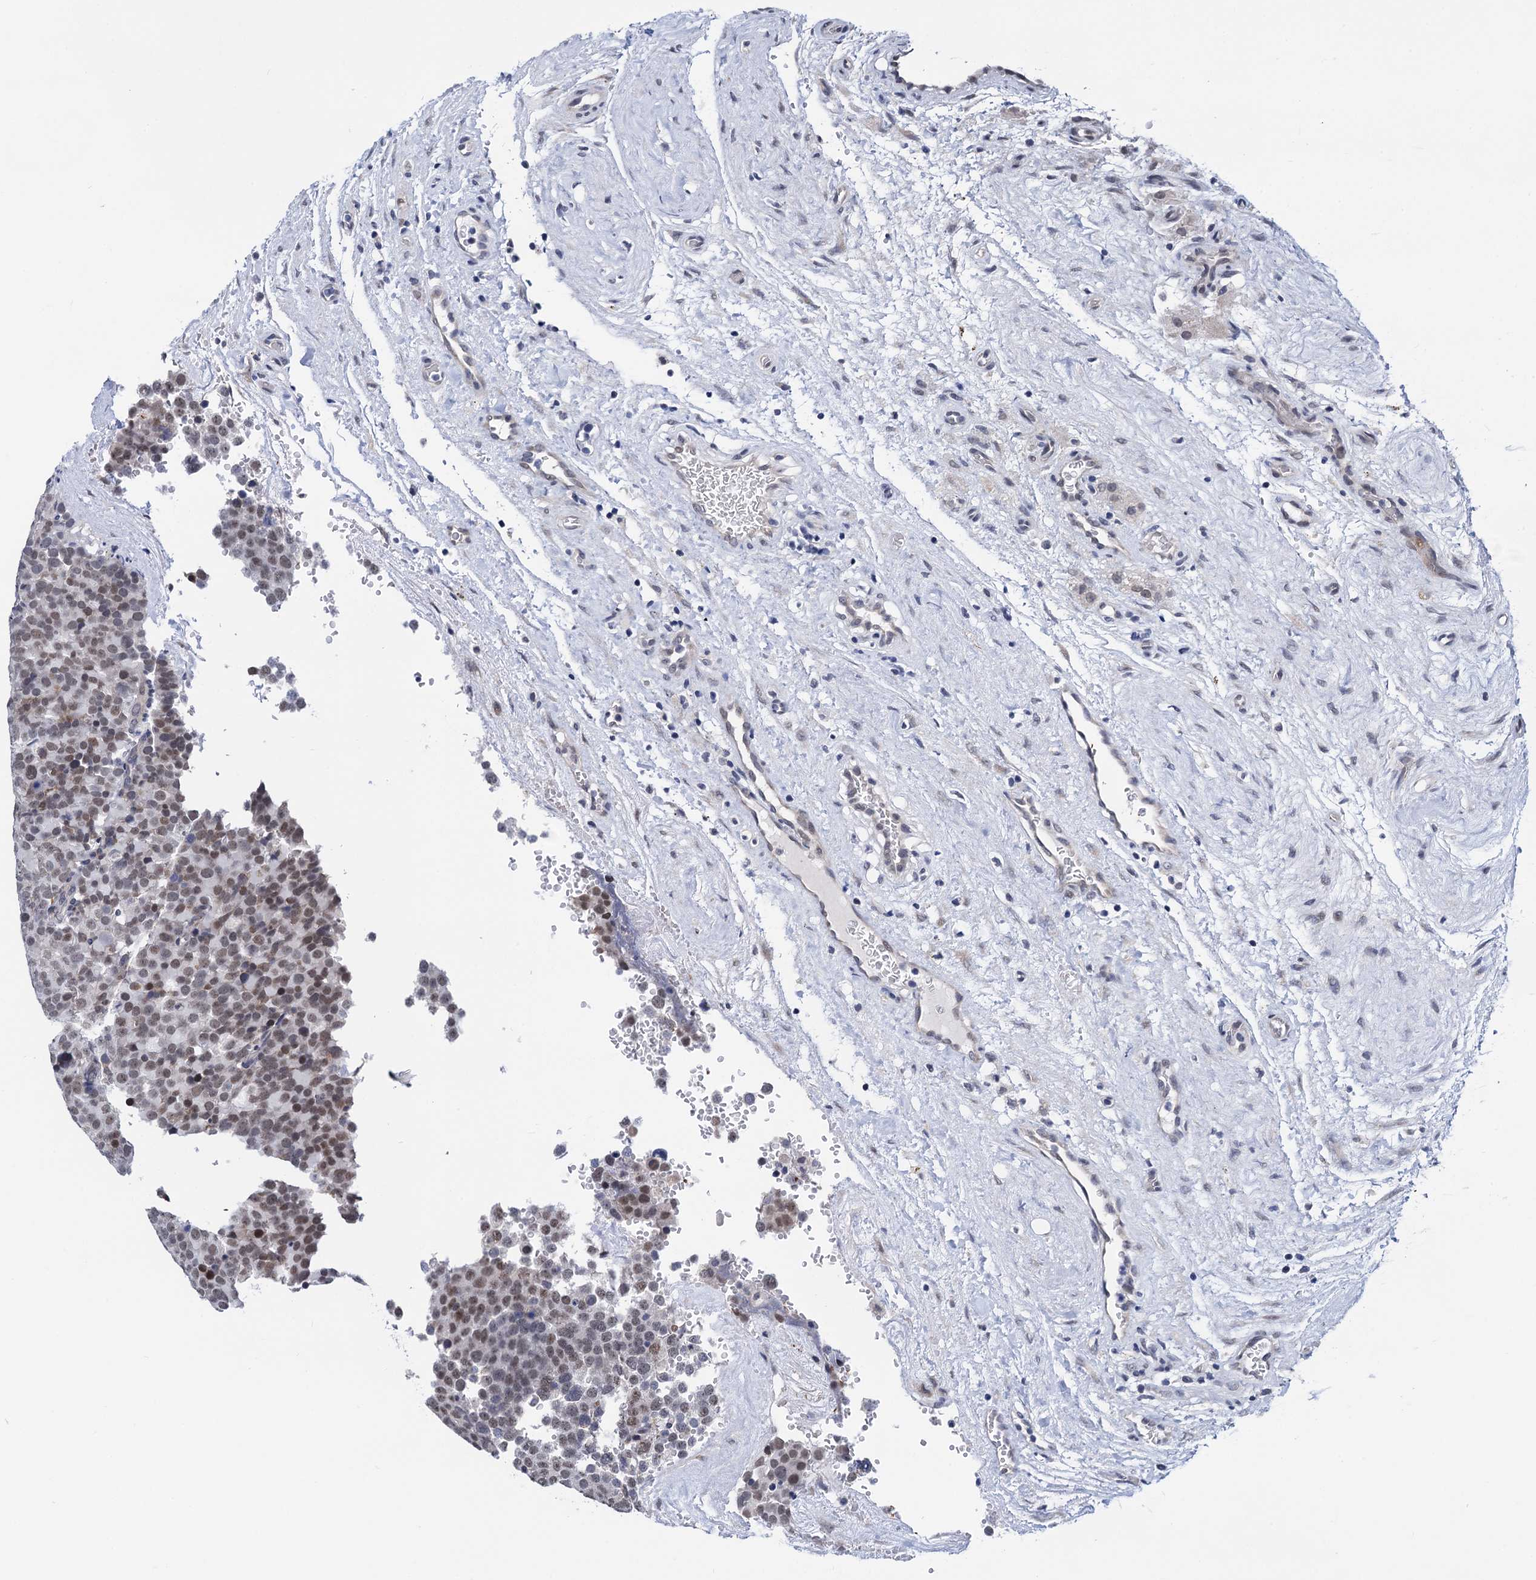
{"staining": {"intensity": "moderate", "quantity": ">75%", "location": "nuclear"}, "tissue": "testis cancer", "cell_type": "Tumor cells", "image_type": "cancer", "snomed": [{"axis": "morphology", "description": "Seminoma, NOS"}, {"axis": "topography", "description": "Testis"}], "caption": "Protein positivity by immunohistochemistry reveals moderate nuclear expression in approximately >75% of tumor cells in seminoma (testis). The staining is performed using DAB brown chromogen to label protein expression. The nuclei are counter-stained blue using hematoxylin.", "gene": "C16orf87", "patient": {"sex": "male", "age": 71}}